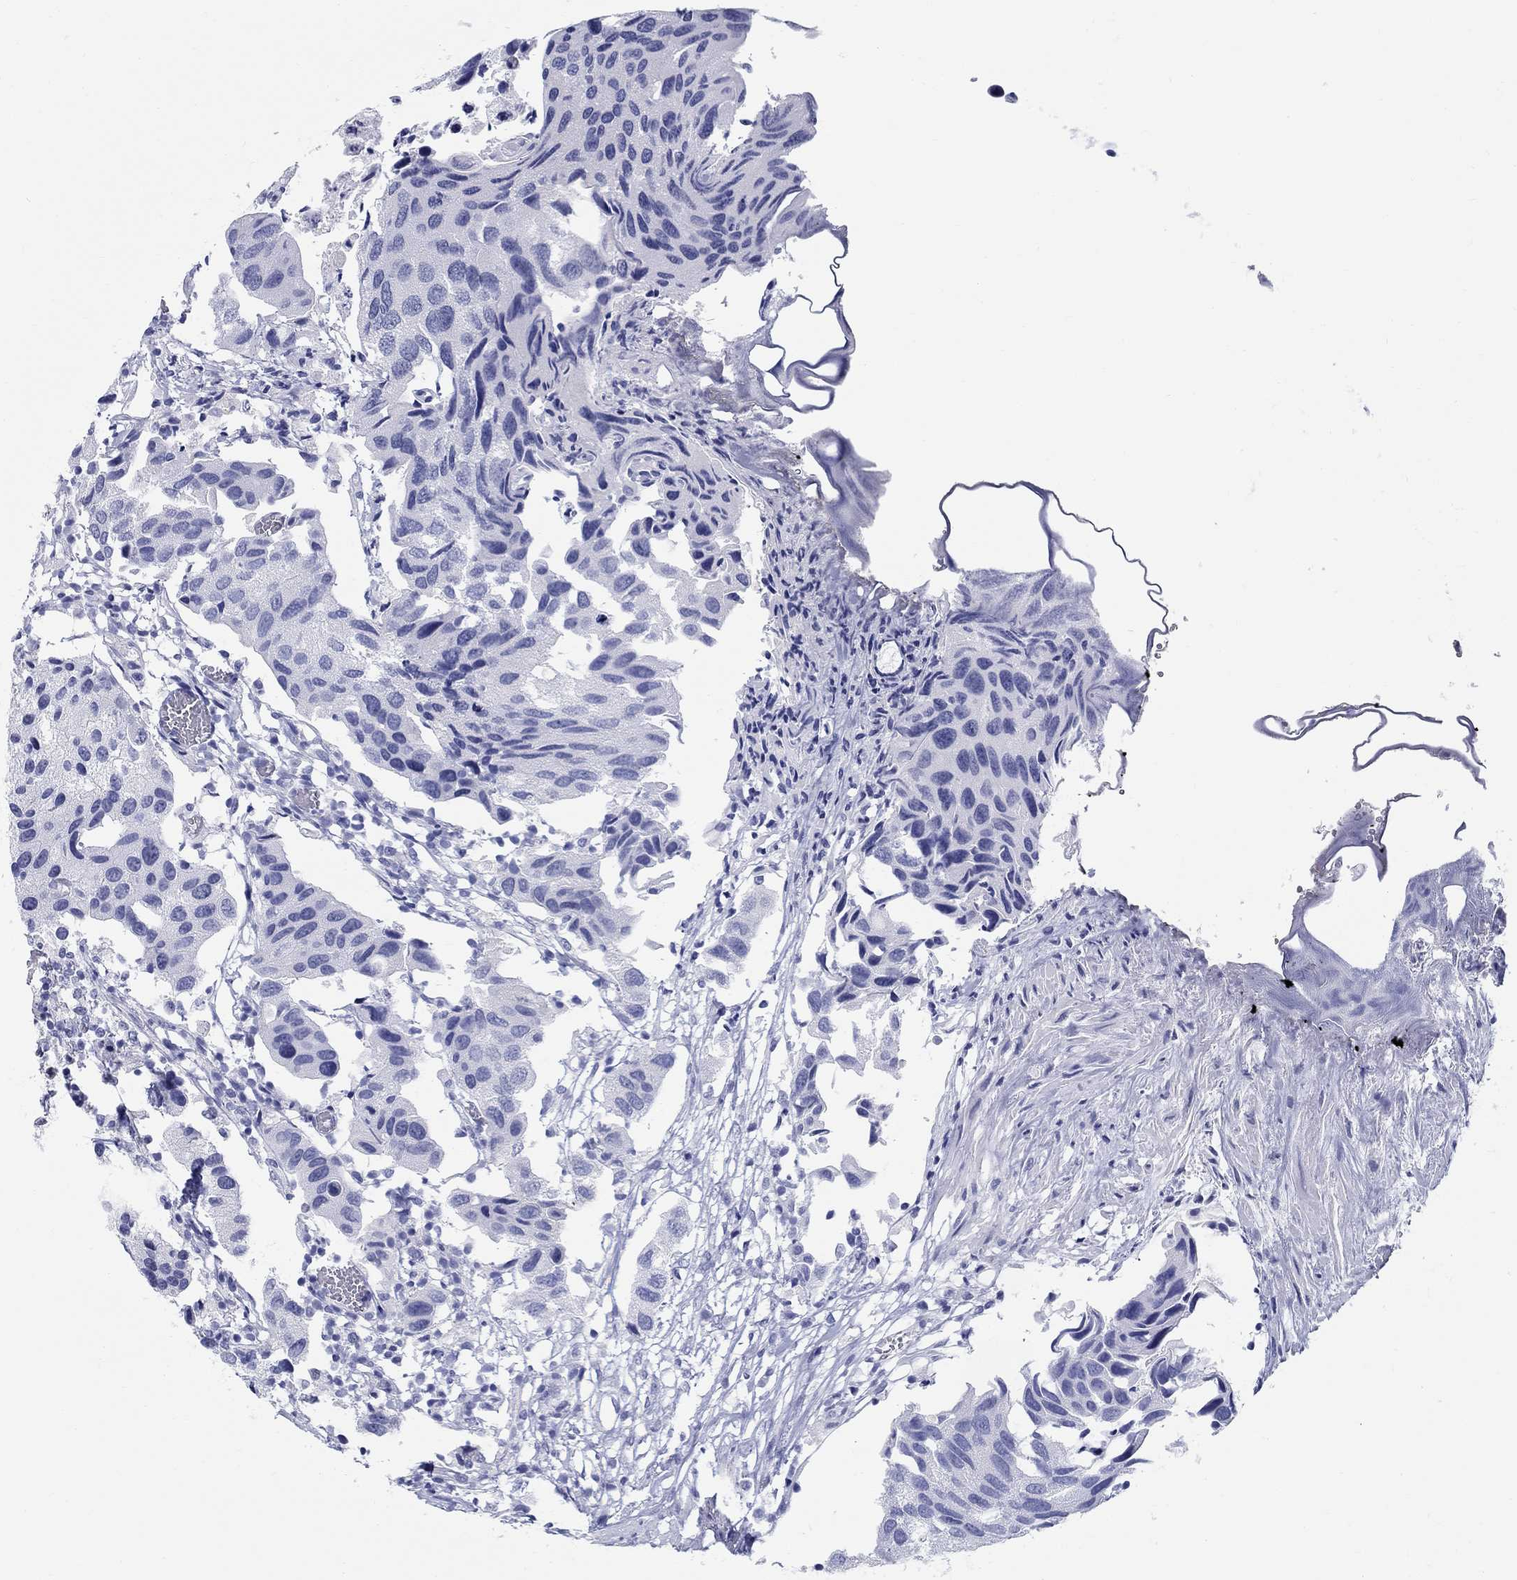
{"staining": {"intensity": "negative", "quantity": "none", "location": "none"}, "tissue": "urothelial cancer", "cell_type": "Tumor cells", "image_type": "cancer", "snomed": [{"axis": "morphology", "description": "Urothelial carcinoma, High grade"}, {"axis": "topography", "description": "Urinary bladder"}], "caption": "Immunohistochemistry (IHC) micrograph of human high-grade urothelial carcinoma stained for a protein (brown), which exhibits no expression in tumor cells.", "gene": "LAMP5", "patient": {"sex": "male", "age": 79}}